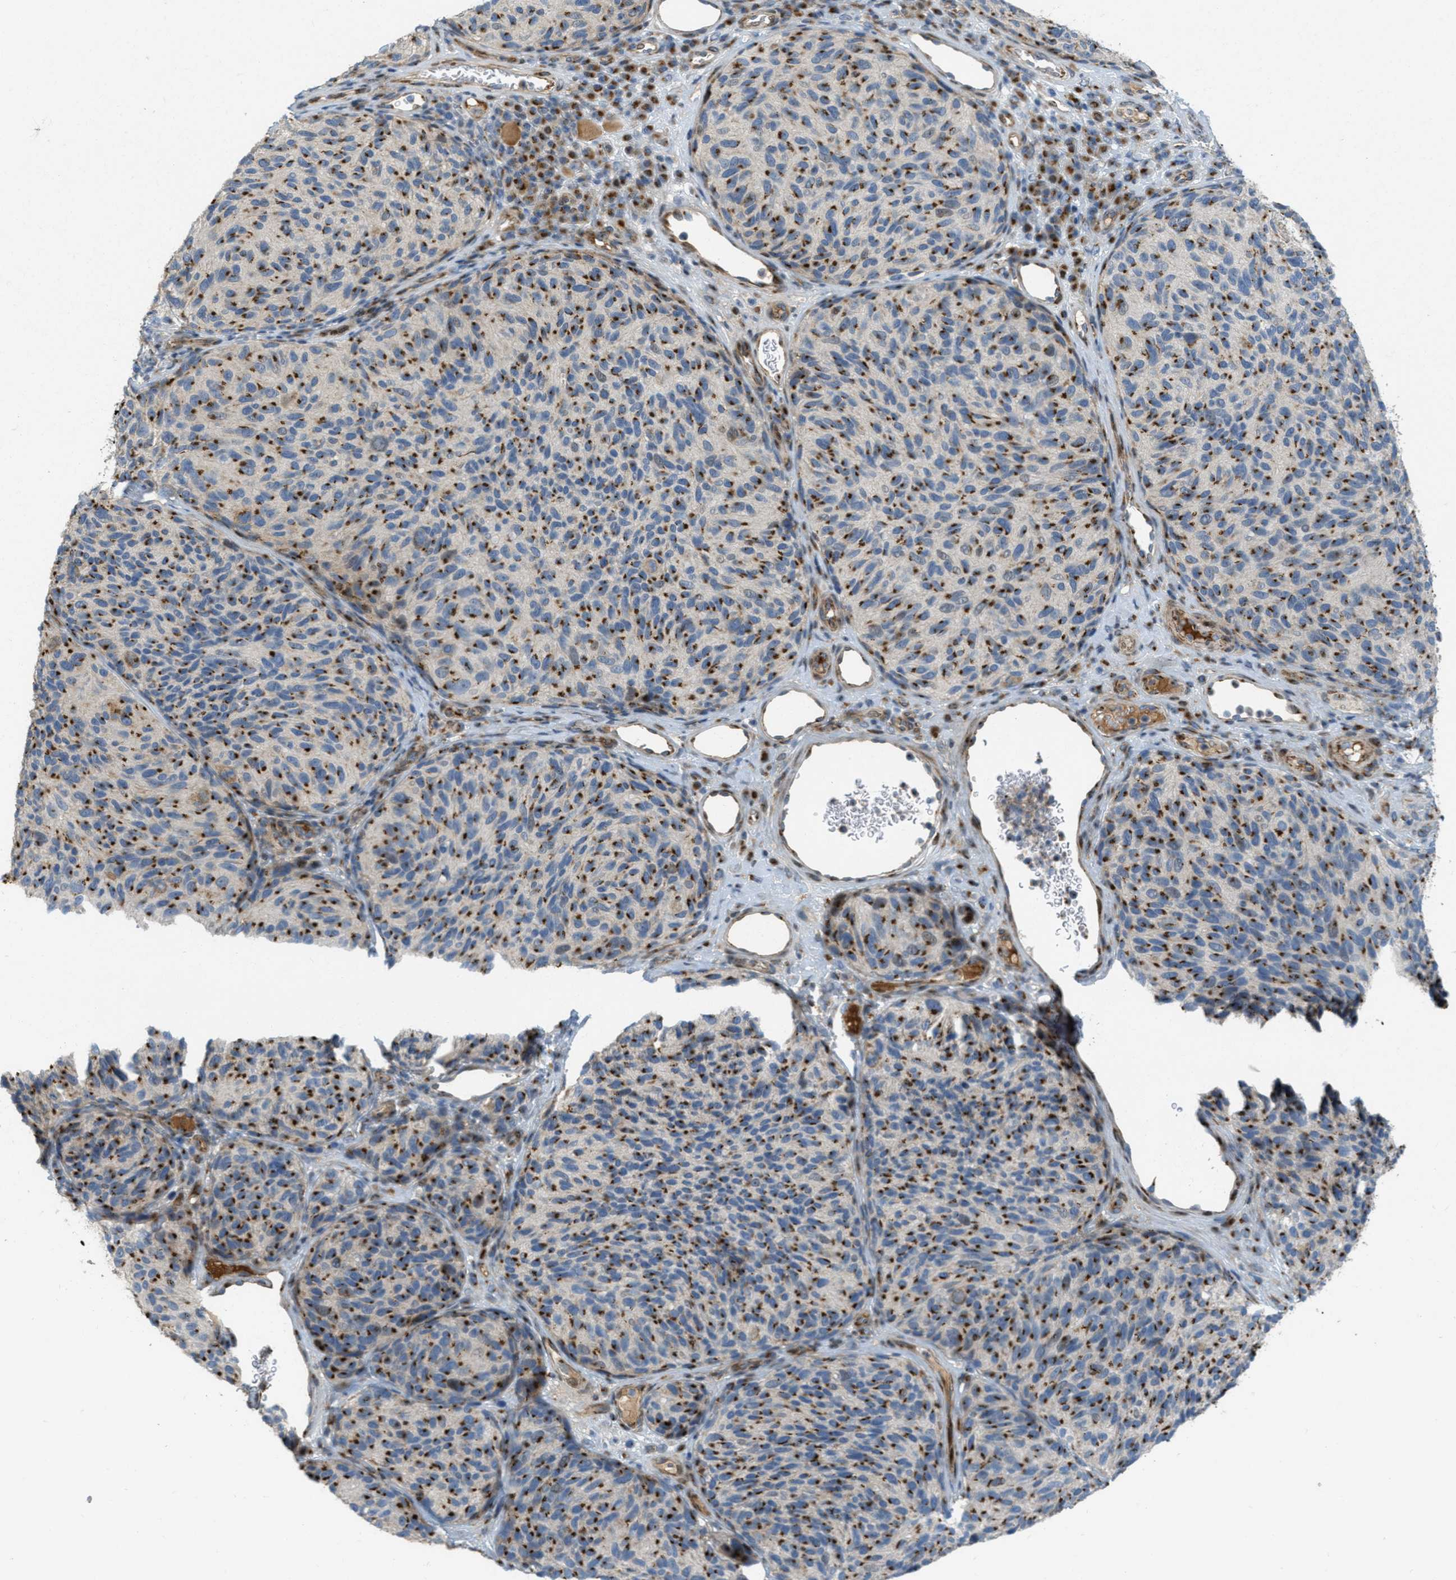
{"staining": {"intensity": "moderate", "quantity": ">75%", "location": "cytoplasmic/membranous"}, "tissue": "melanoma", "cell_type": "Tumor cells", "image_type": "cancer", "snomed": [{"axis": "morphology", "description": "Malignant melanoma, NOS"}, {"axis": "topography", "description": "Skin"}], "caption": "The immunohistochemical stain labels moderate cytoplasmic/membranous staining in tumor cells of malignant melanoma tissue.", "gene": "ZFPL1", "patient": {"sex": "female", "age": 73}}